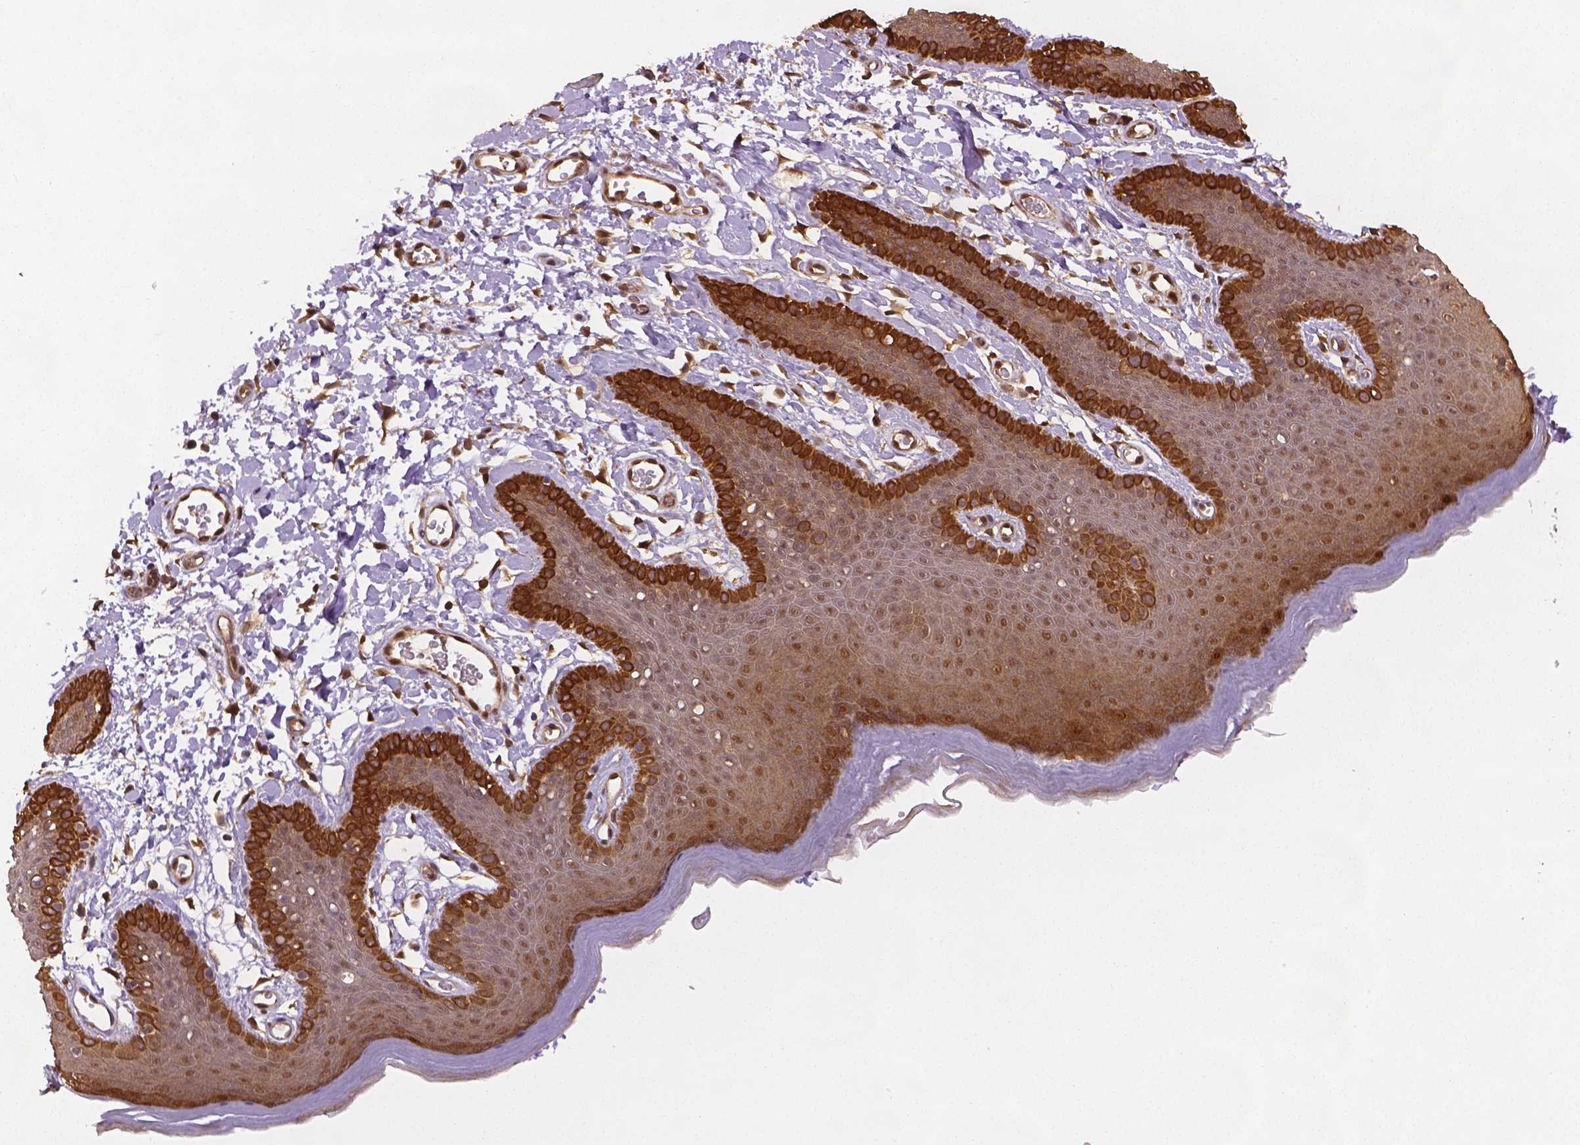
{"staining": {"intensity": "strong", "quantity": "25%-75%", "location": "cytoplasmic/membranous,nuclear"}, "tissue": "skin", "cell_type": "Epidermal cells", "image_type": "normal", "snomed": [{"axis": "morphology", "description": "Normal tissue, NOS"}, {"axis": "topography", "description": "Anal"}], "caption": "Skin stained with a brown dye exhibits strong cytoplasmic/membranous,nuclear positive positivity in about 25%-75% of epidermal cells.", "gene": "STAT3", "patient": {"sex": "male", "age": 53}}